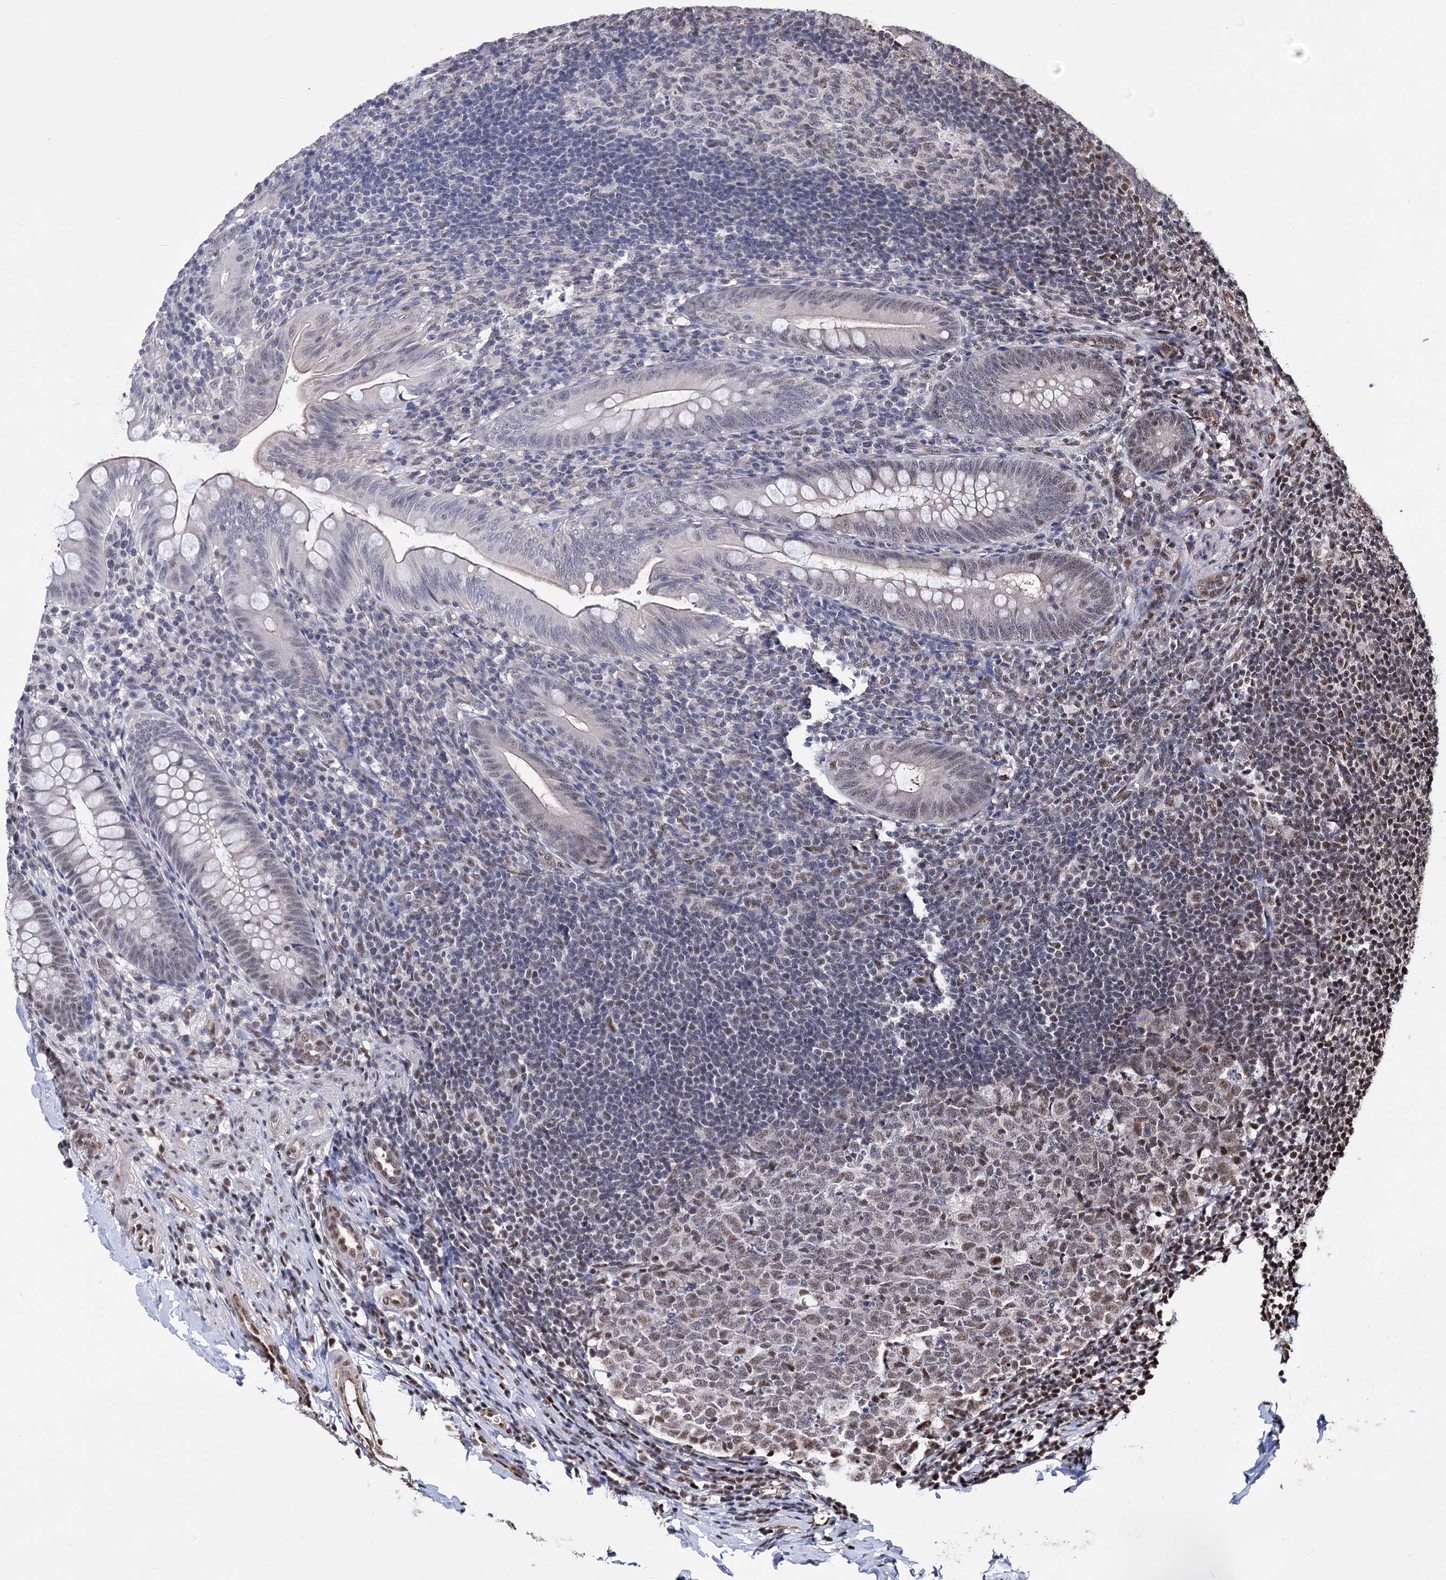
{"staining": {"intensity": "negative", "quantity": "none", "location": "none"}, "tissue": "appendix", "cell_type": "Glandular cells", "image_type": "normal", "snomed": [{"axis": "morphology", "description": "Normal tissue, NOS"}, {"axis": "topography", "description": "Appendix"}], "caption": "High magnification brightfield microscopy of unremarkable appendix stained with DAB (3,3'-diaminobenzidine) (brown) and counterstained with hematoxylin (blue): glandular cells show no significant staining. Nuclei are stained in blue.", "gene": "CHMP7", "patient": {"sex": "male", "age": 14}}